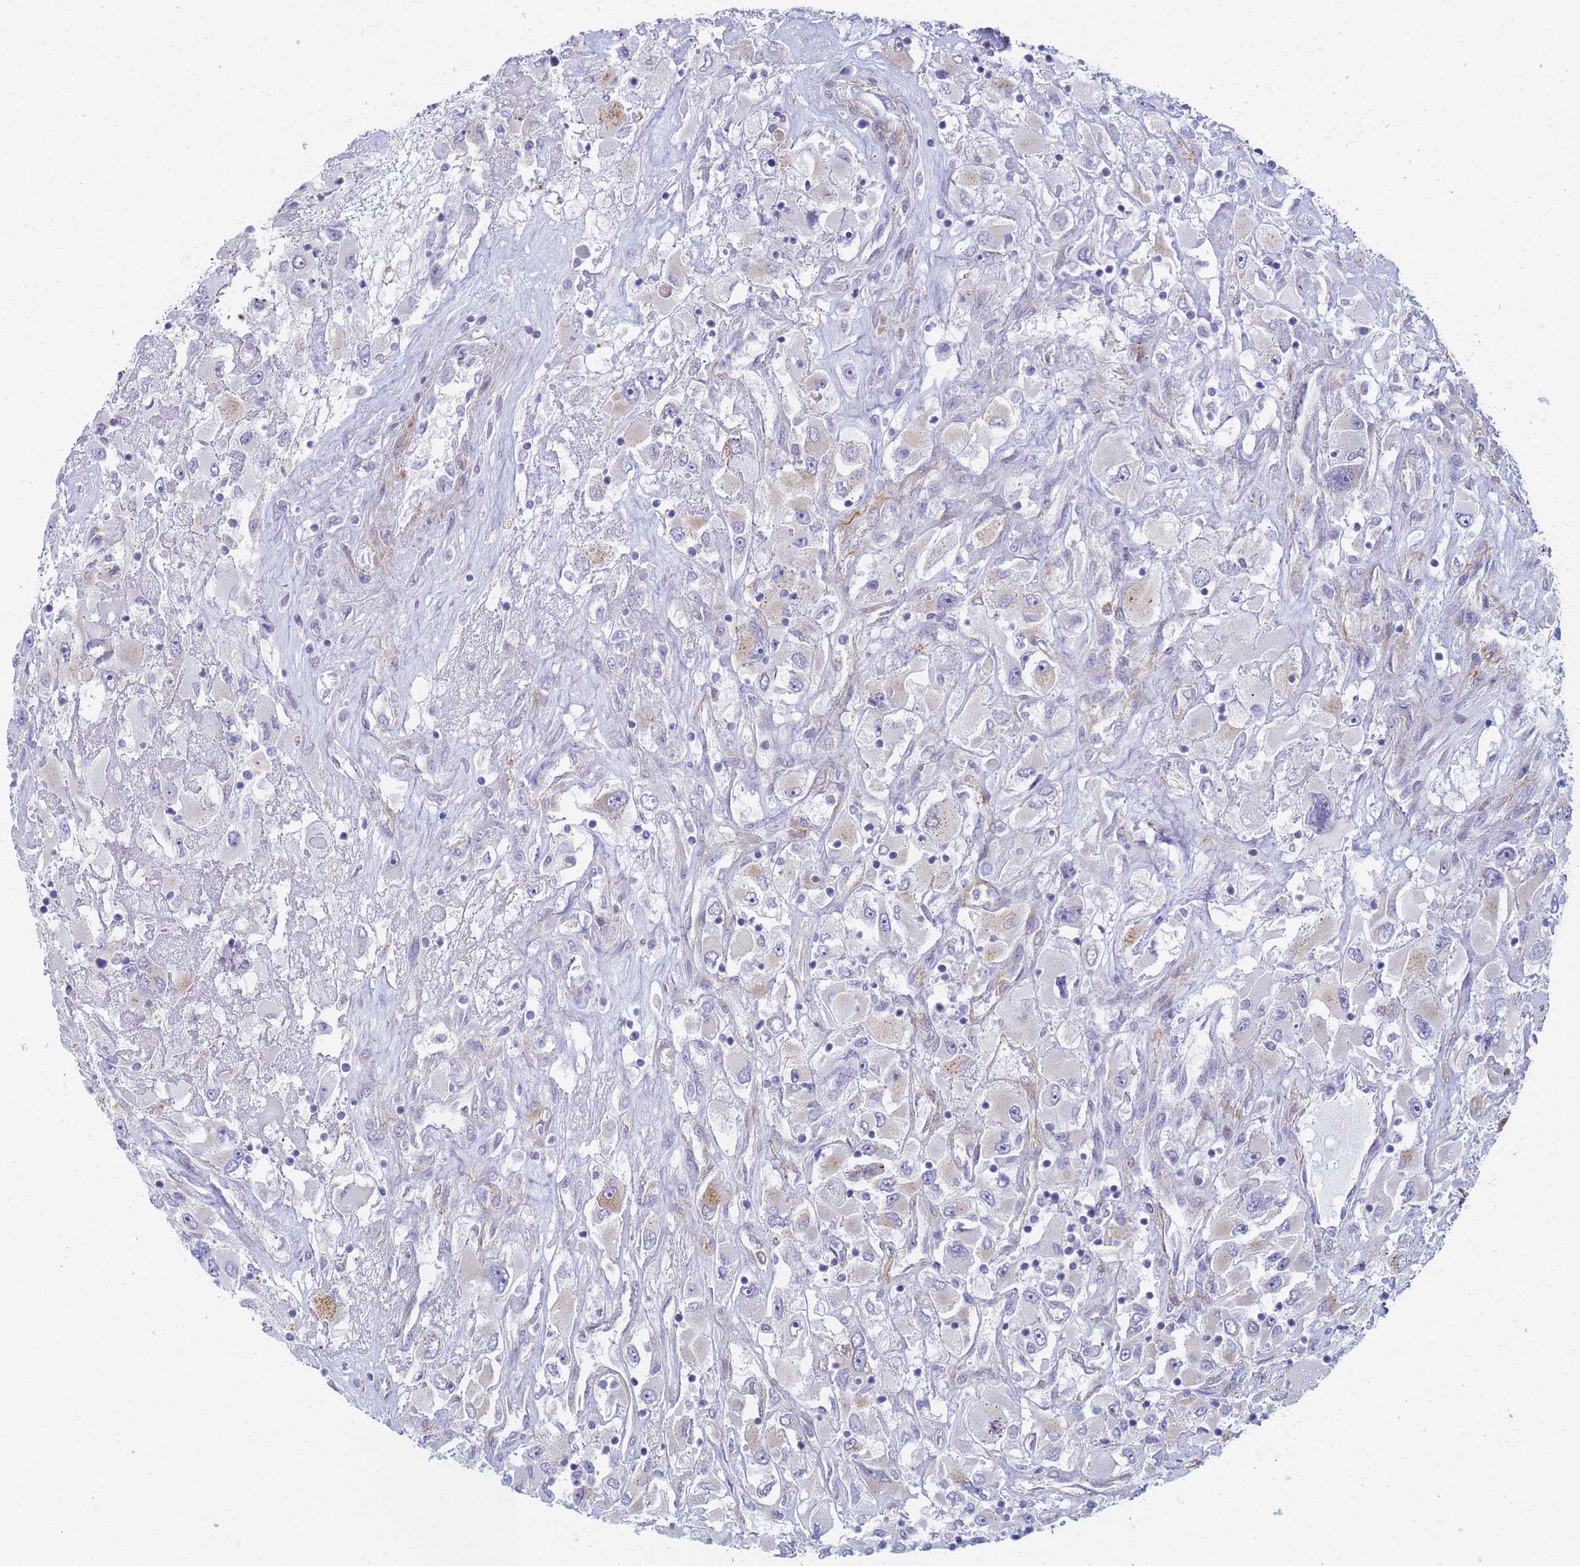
{"staining": {"intensity": "weak", "quantity": "<25%", "location": "cytoplasmic/membranous"}, "tissue": "renal cancer", "cell_type": "Tumor cells", "image_type": "cancer", "snomed": [{"axis": "morphology", "description": "Adenocarcinoma, NOS"}, {"axis": "topography", "description": "Kidney"}], "caption": "Immunohistochemical staining of renal adenocarcinoma shows no significant expression in tumor cells. Brightfield microscopy of immunohistochemistry stained with DAB (brown) and hematoxylin (blue), captured at high magnification.", "gene": "CR1", "patient": {"sex": "female", "age": 52}}